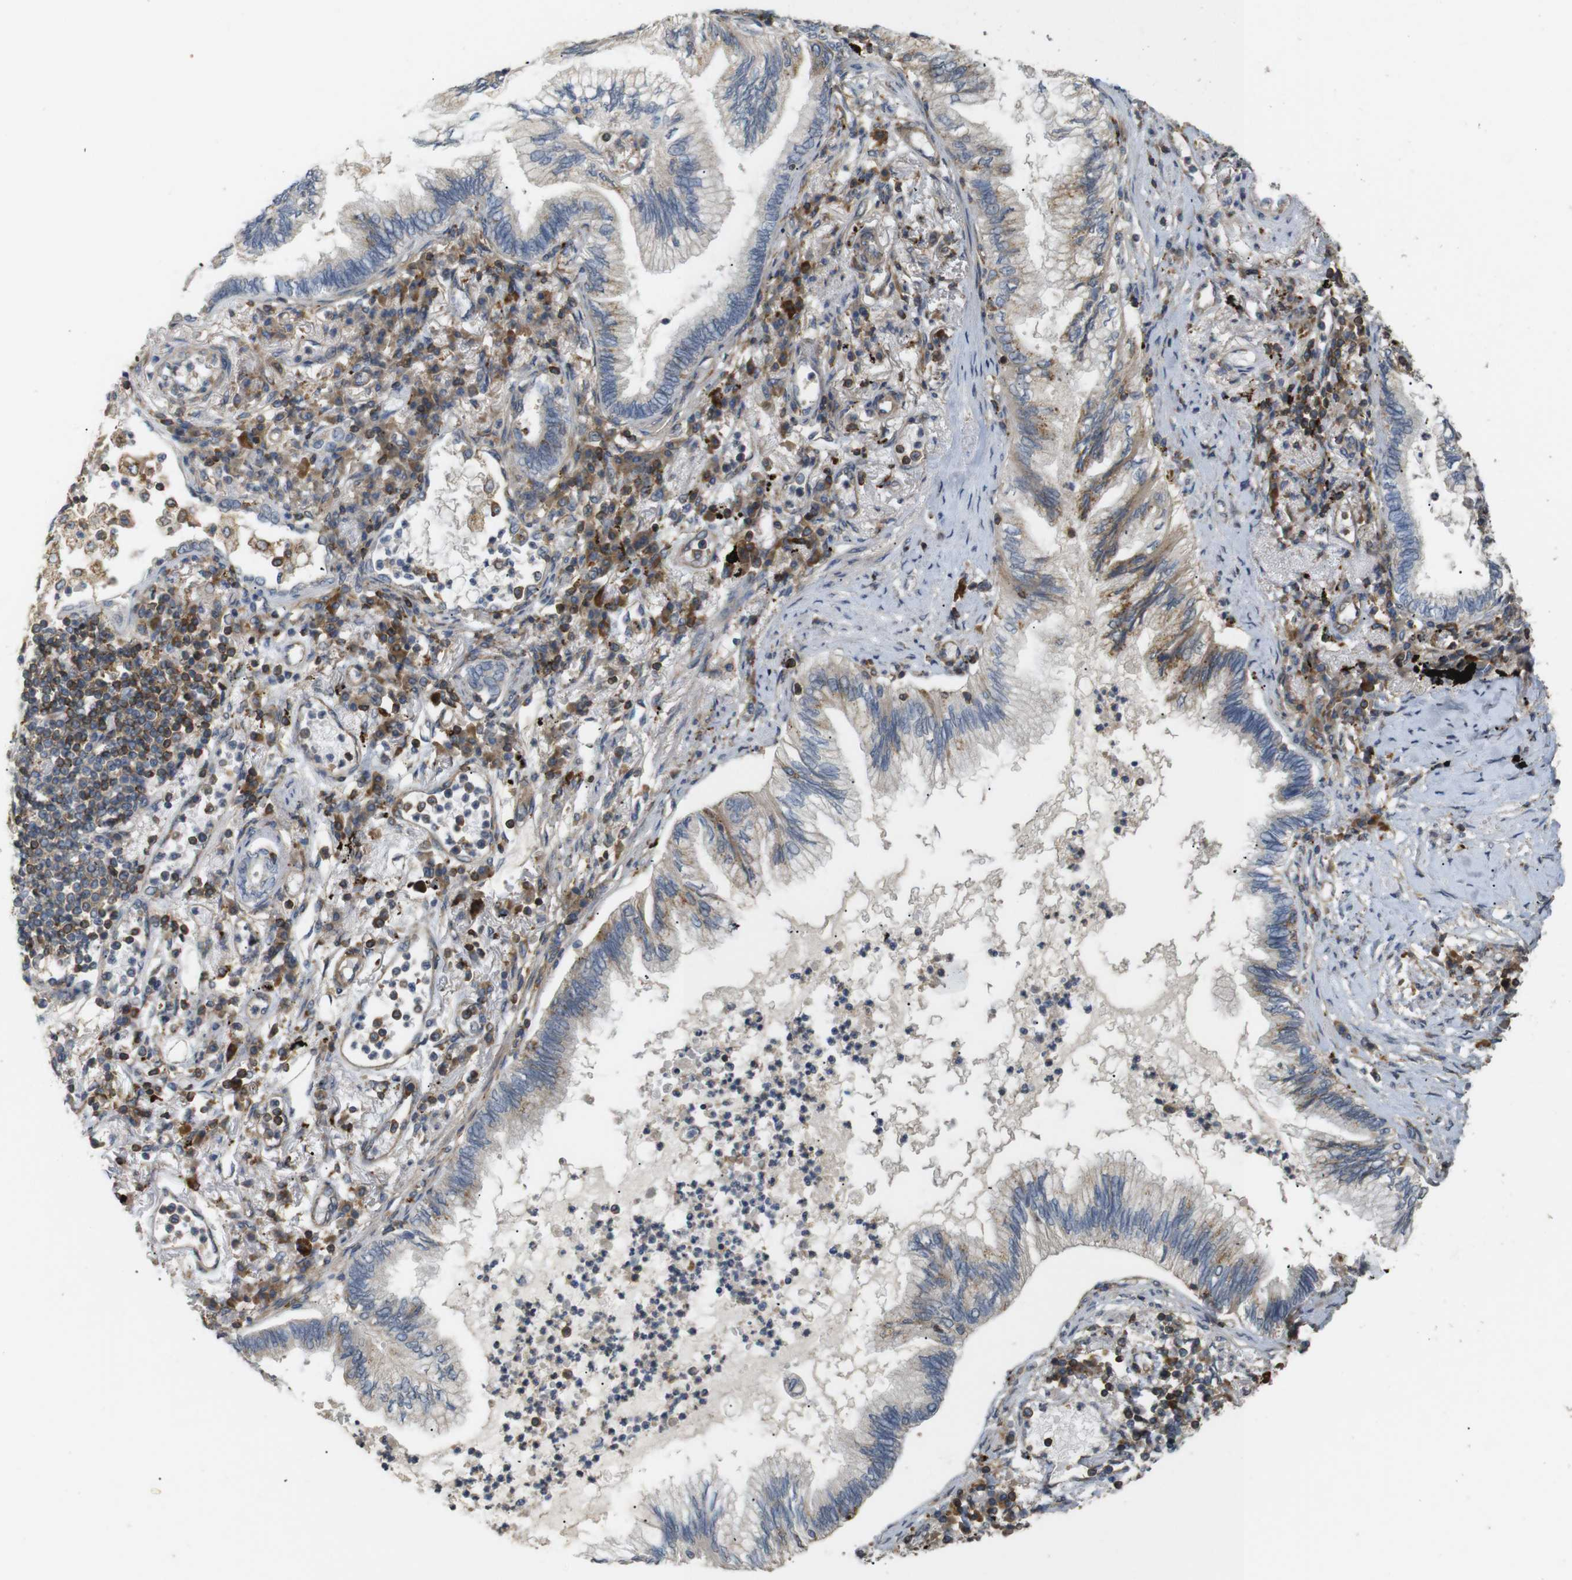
{"staining": {"intensity": "weak", "quantity": "25%-75%", "location": "cytoplasmic/membranous"}, "tissue": "lung cancer", "cell_type": "Tumor cells", "image_type": "cancer", "snomed": [{"axis": "morphology", "description": "Normal tissue, NOS"}, {"axis": "morphology", "description": "Adenocarcinoma, NOS"}, {"axis": "topography", "description": "Bronchus"}, {"axis": "topography", "description": "Lung"}], "caption": "A micrograph of adenocarcinoma (lung) stained for a protein exhibits weak cytoplasmic/membranous brown staining in tumor cells. (IHC, brightfield microscopy, high magnification).", "gene": "KSR1", "patient": {"sex": "female", "age": 70}}